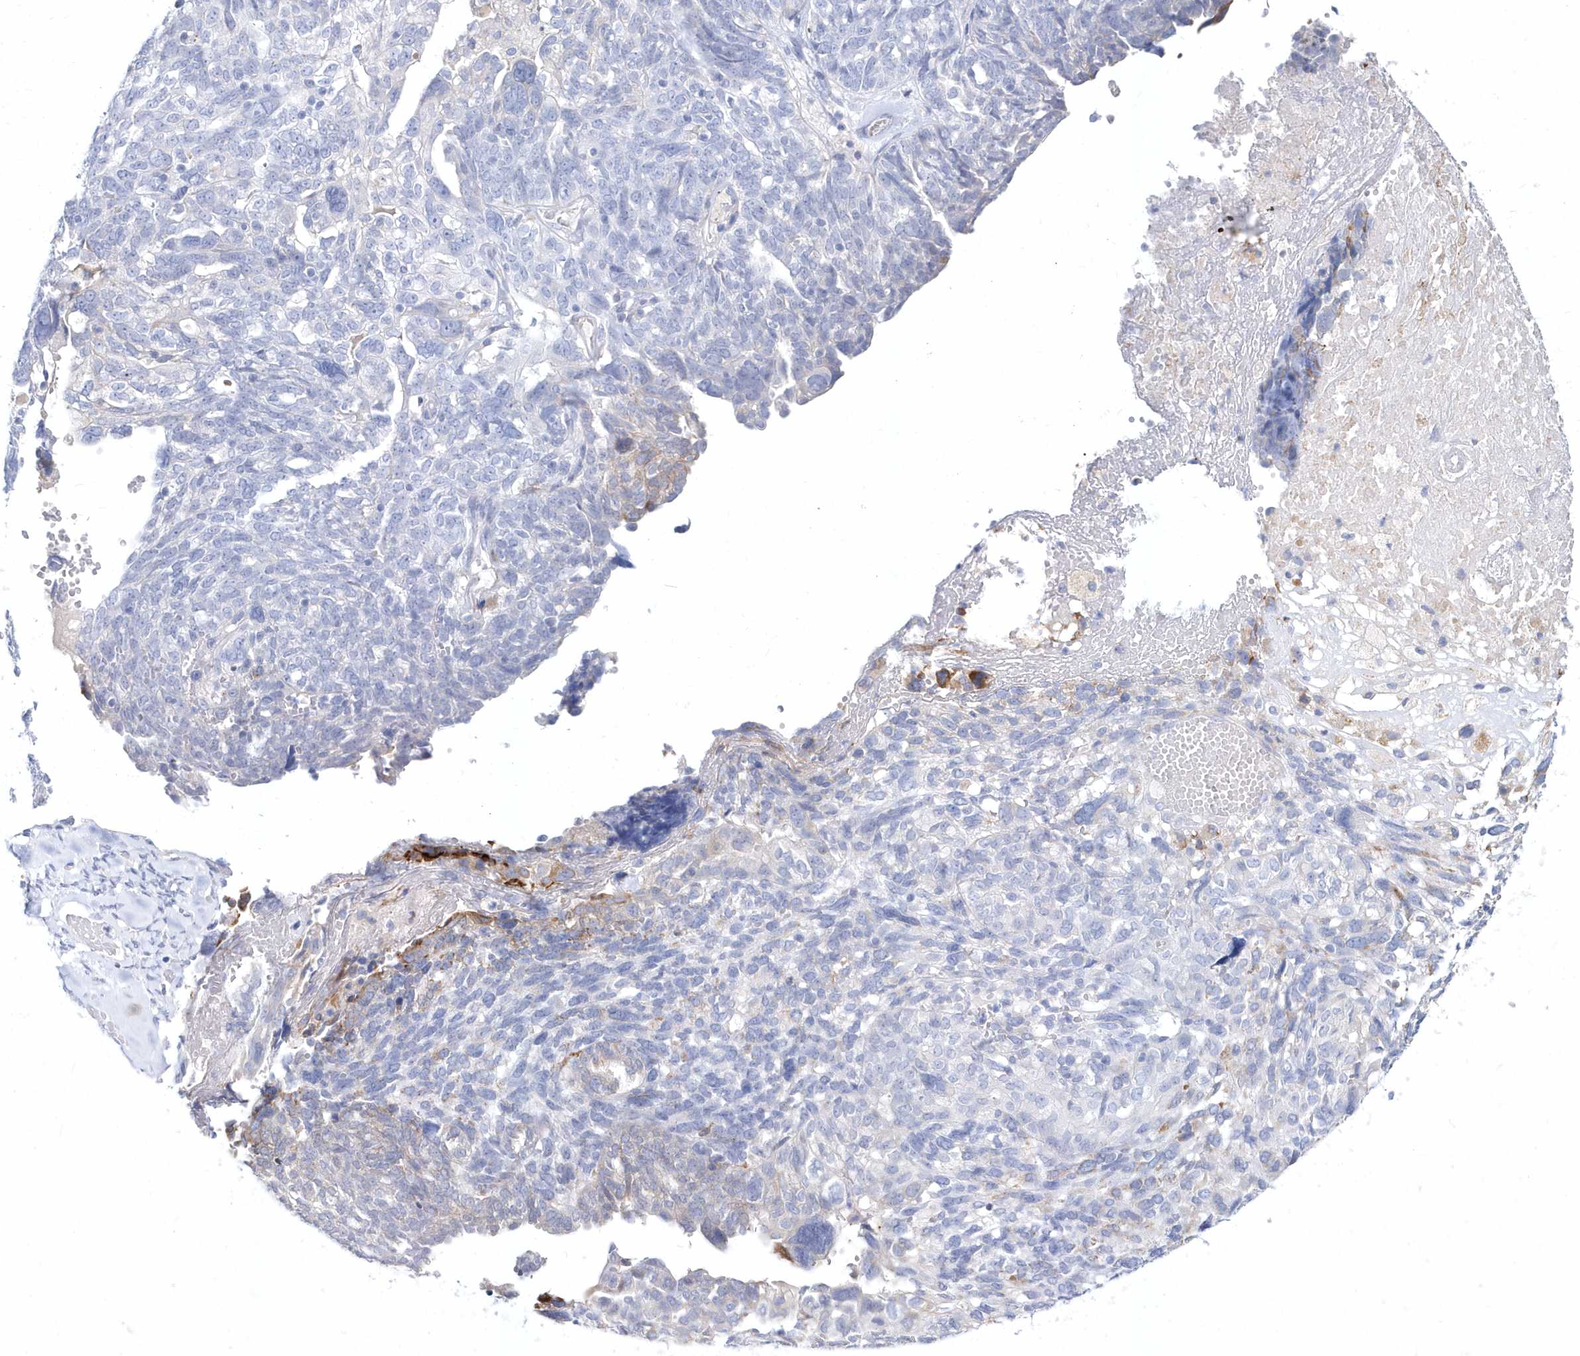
{"staining": {"intensity": "moderate", "quantity": "<25%", "location": "cytoplasmic/membranous"}, "tissue": "ovarian cancer", "cell_type": "Tumor cells", "image_type": "cancer", "snomed": [{"axis": "morphology", "description": "Cystadenocarcinoma, serous, NOS"}, {"axis": "topography", "description": "Ovary"}], "caption": "Immunohistochemical staining of ovarian cancer reveals low levels of moderate cytoplasmic/membranous positivity in approximately <25% of tumor cells.", "gene": "SPINK7", "patient": {"sex": "female", "age": 79}}